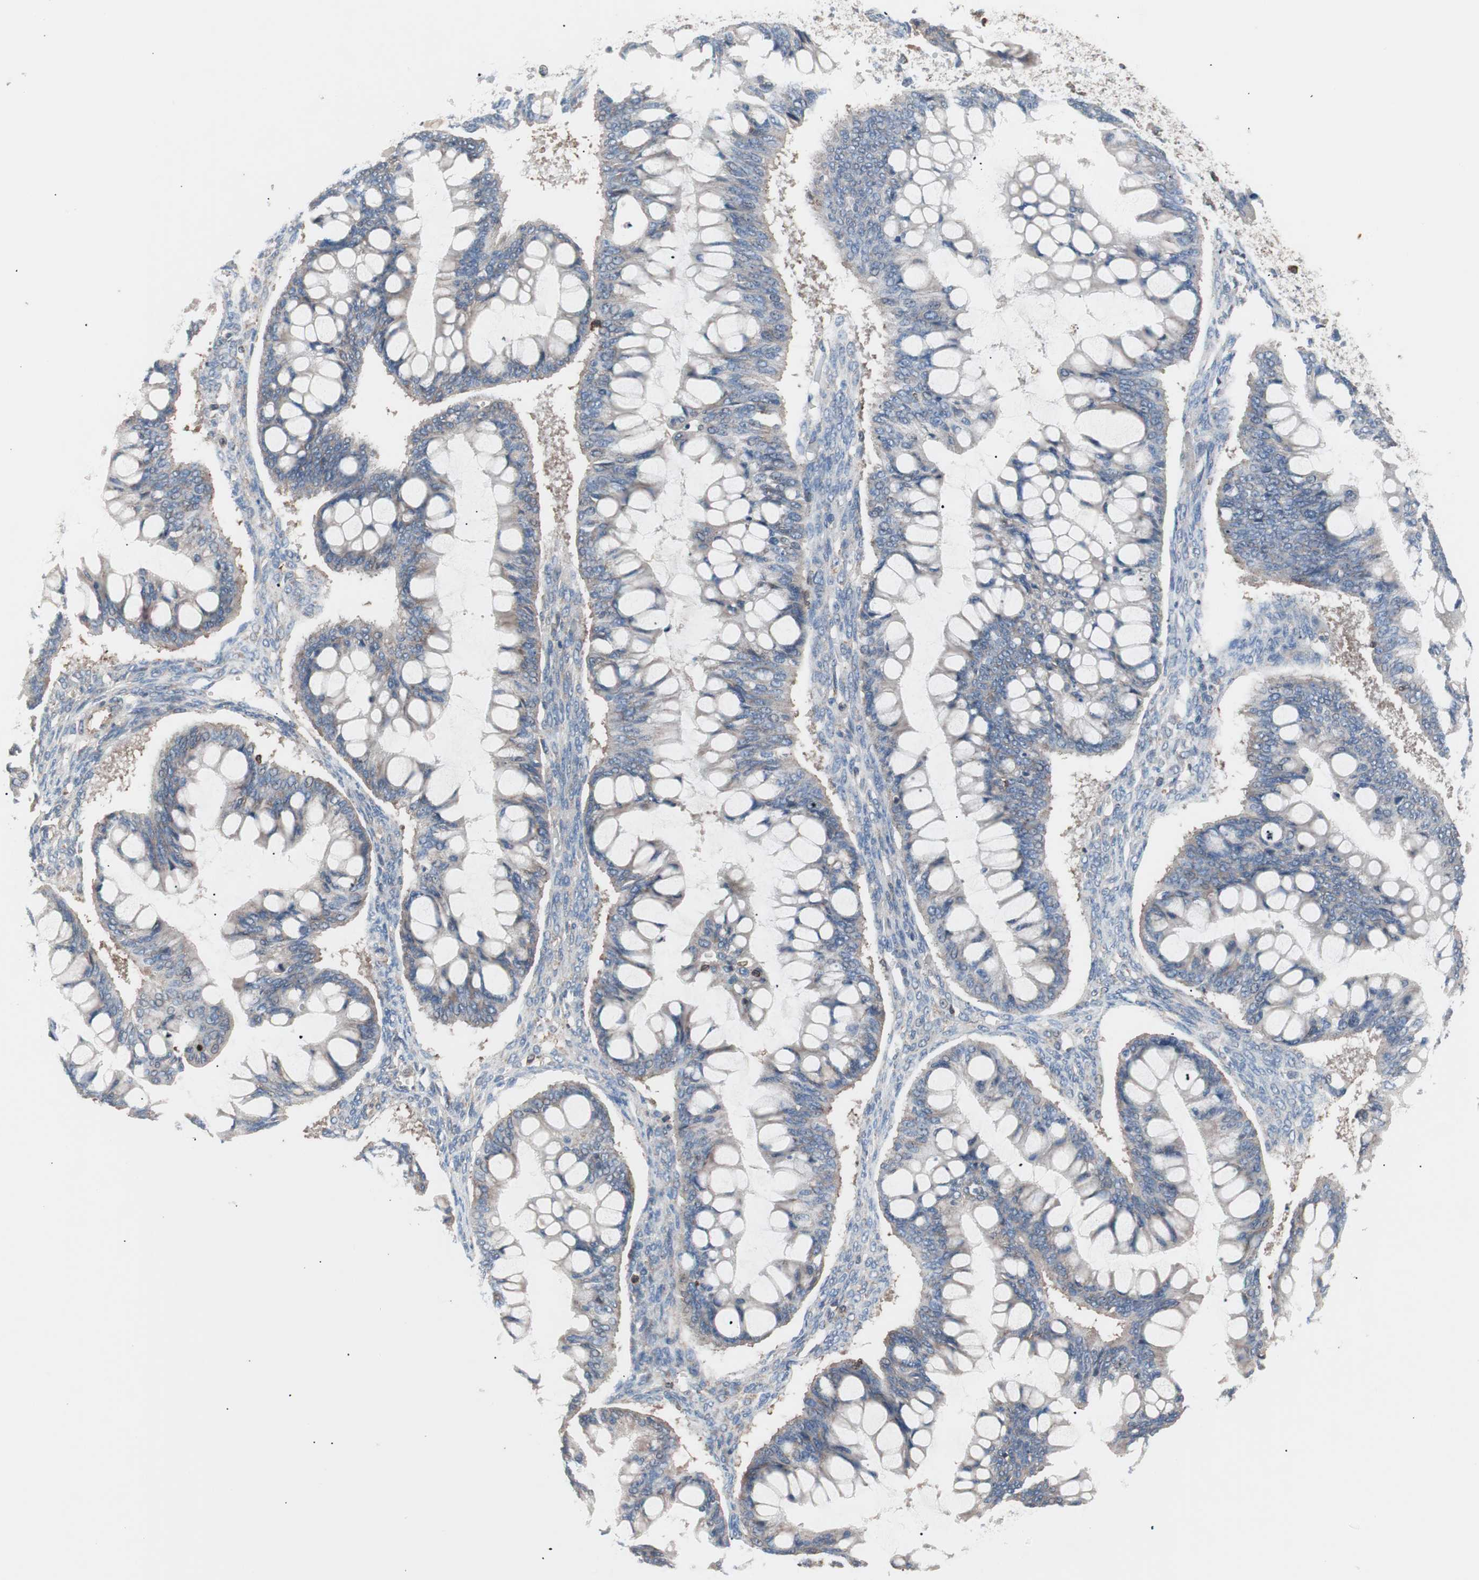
{"staining": {"intensity": "weak", "quantity": ">75%", "location": "cytoplasmic/membranous"}, "tissue": "ovarian cancer", "cell_type": "Tumor cells", "image_type": "cancer", "snomed": [{"axis": "morphology", "description": "Cystadenocarcinoma, mucinous, NOS"}, {"axis": "topography", "description": "Ovary"}], "caption": "Ovarian mucinous cystadenocarcinoma stained with a protein marker shows weak staining in tumor cells.", "gene": "PIK3R1", "patient": {"sex": "female", "age": 73}}